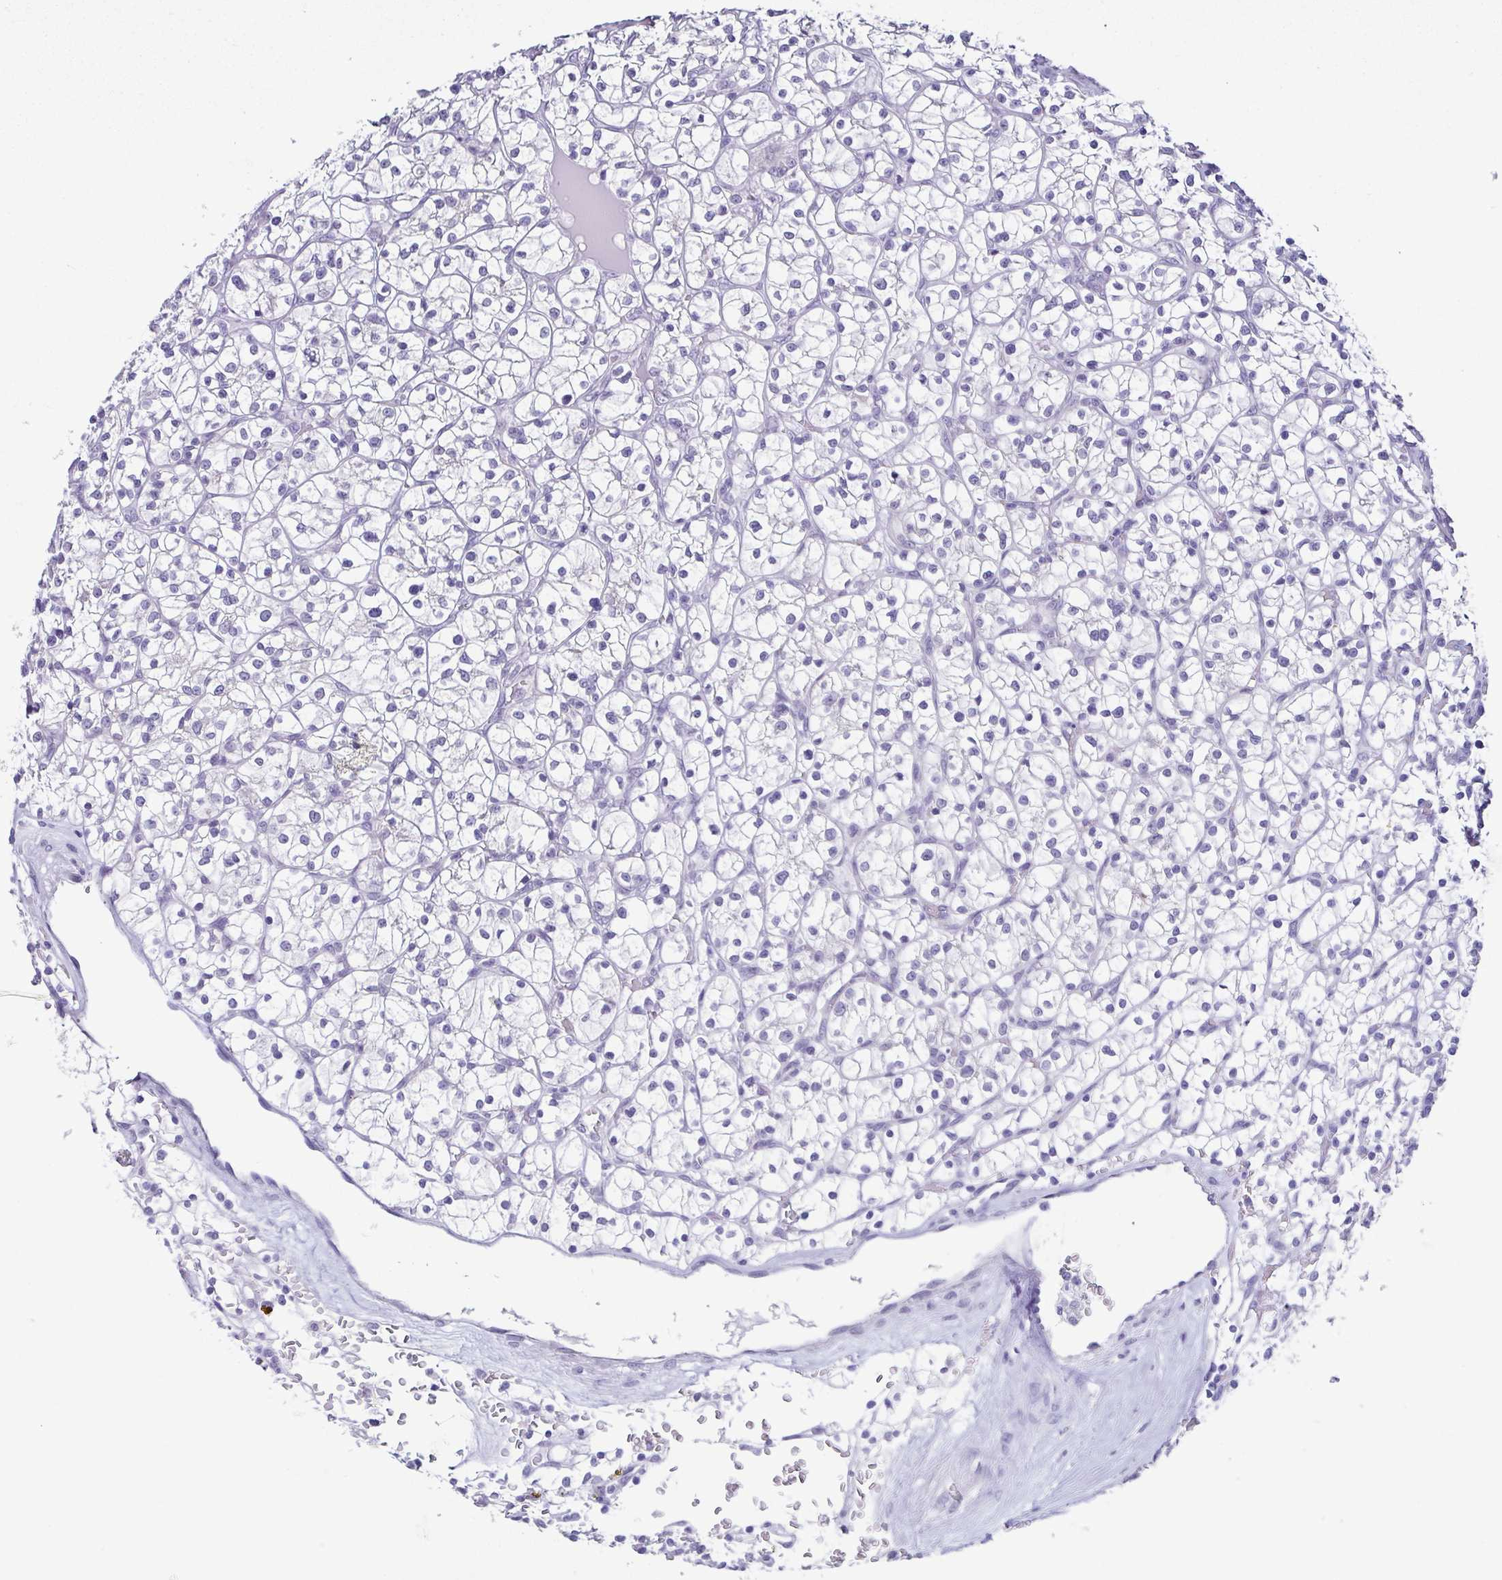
{"staining": {"intensity": "negative", "quantity": "none", "location": "none"}, "tissue": "renal cancer", "cell_type": "Tumor cells", "image_type": "cancer", "snomed": [{"axis": "morphology", "description": "Adenocarcinoma, NOS"}, {"axis": "topography", "description": "Kidney"}], "caption": "A micrograph of human renal adenocarcinoma is negative for staining in tumor cells. (Stains: DAB immunohistochemistry with hematoxylin counter stain, Microscopy: brightfield microscopy at high magnification).", "gene": "RDH11", "patient": {"sex": "female", "age": 64}}